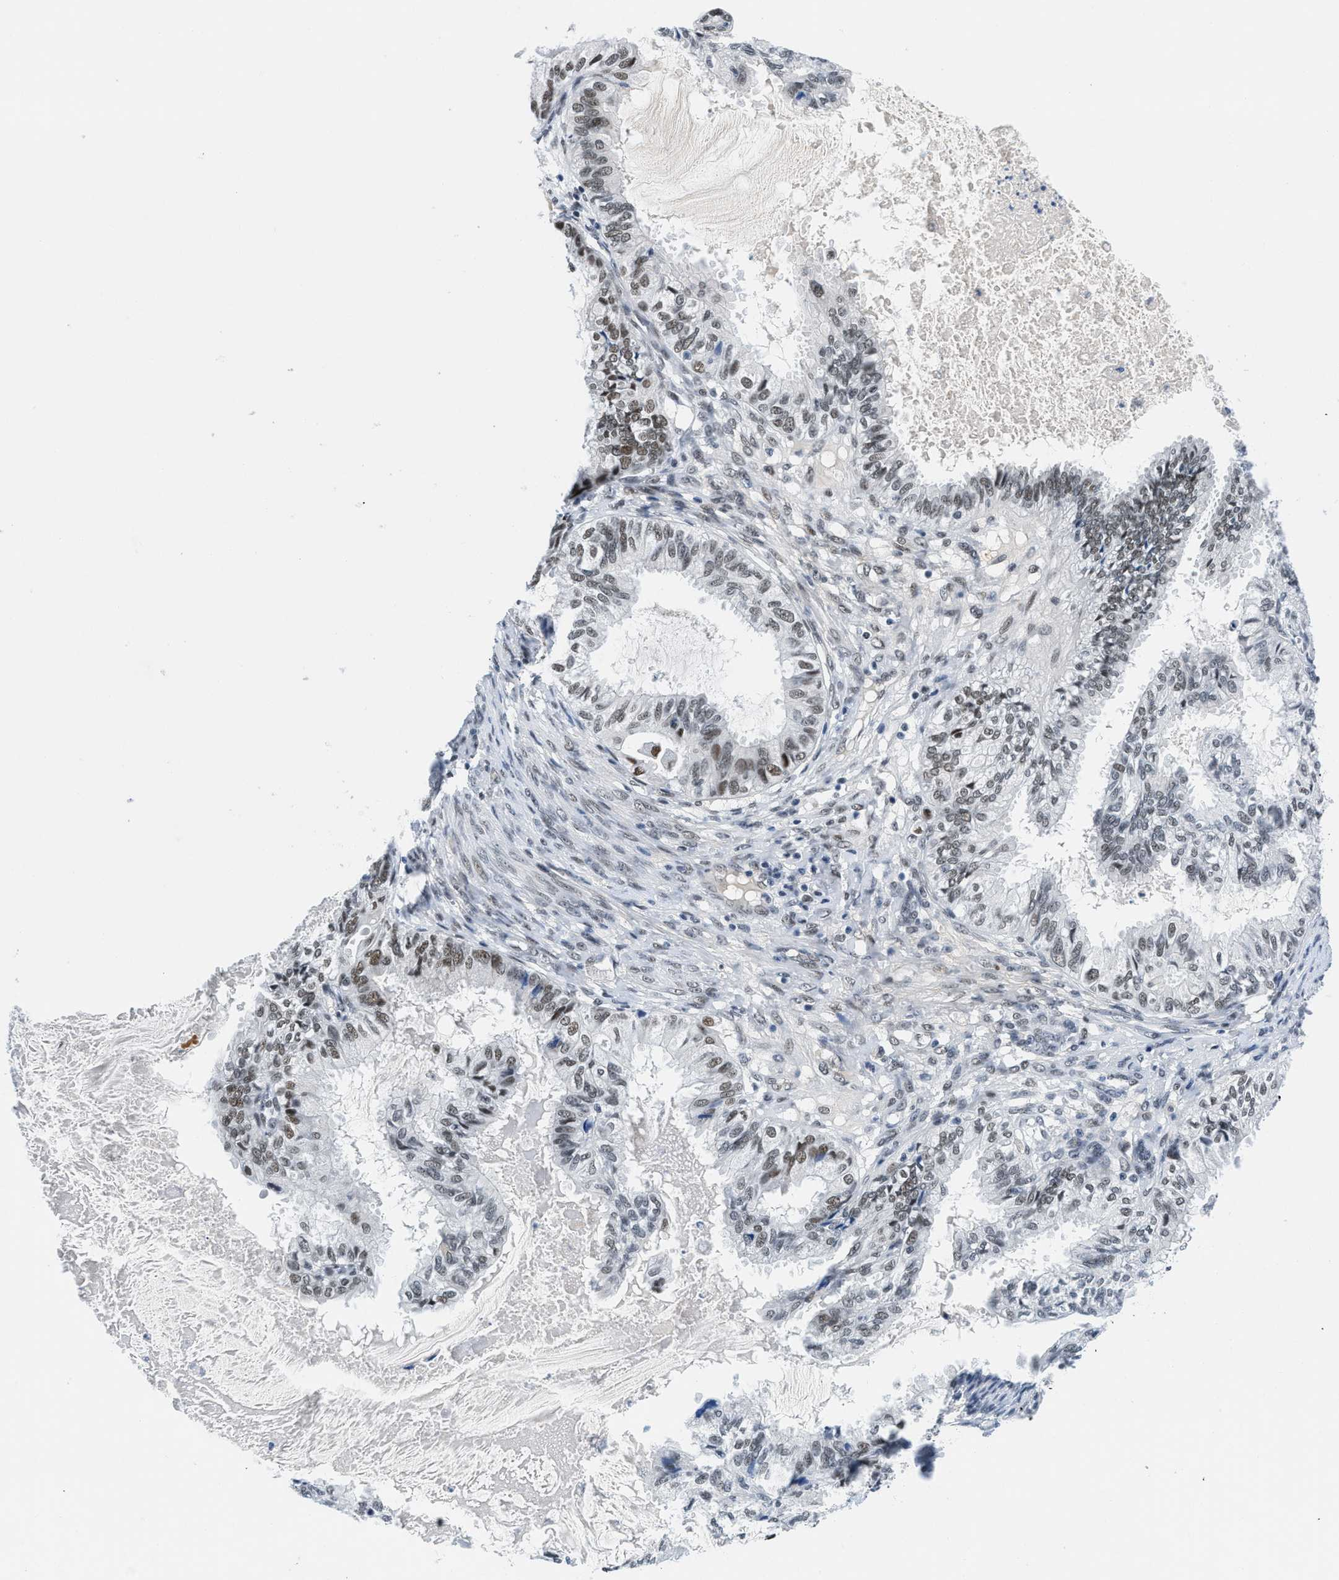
{"staining": {"intensity": "moderate", "quantity": "25%-75%", "location": "nuclear"}, "tissue": "cervical cancer", "cell_type": "Tumor cells", "image_type": "cancer", "snomed": [{"axis": "morphology", "description": "Normal tissue, NOS"}, {"axis": "morphology", "description": "Adenocarcinoma, NOS"}, {"axis": "topography", "description": "Cervix"}, {"axis": "topography", "description": "Endometrium"}], "caption": "A histopathology image showing moderate nuclear staining in approximately 25%-75% of tumor cells in cervical cancer, as visualized by brown immunohistochemical staining.", "gene": "SMARCAD1", "patient": {"sex": "female", "age": 86}}